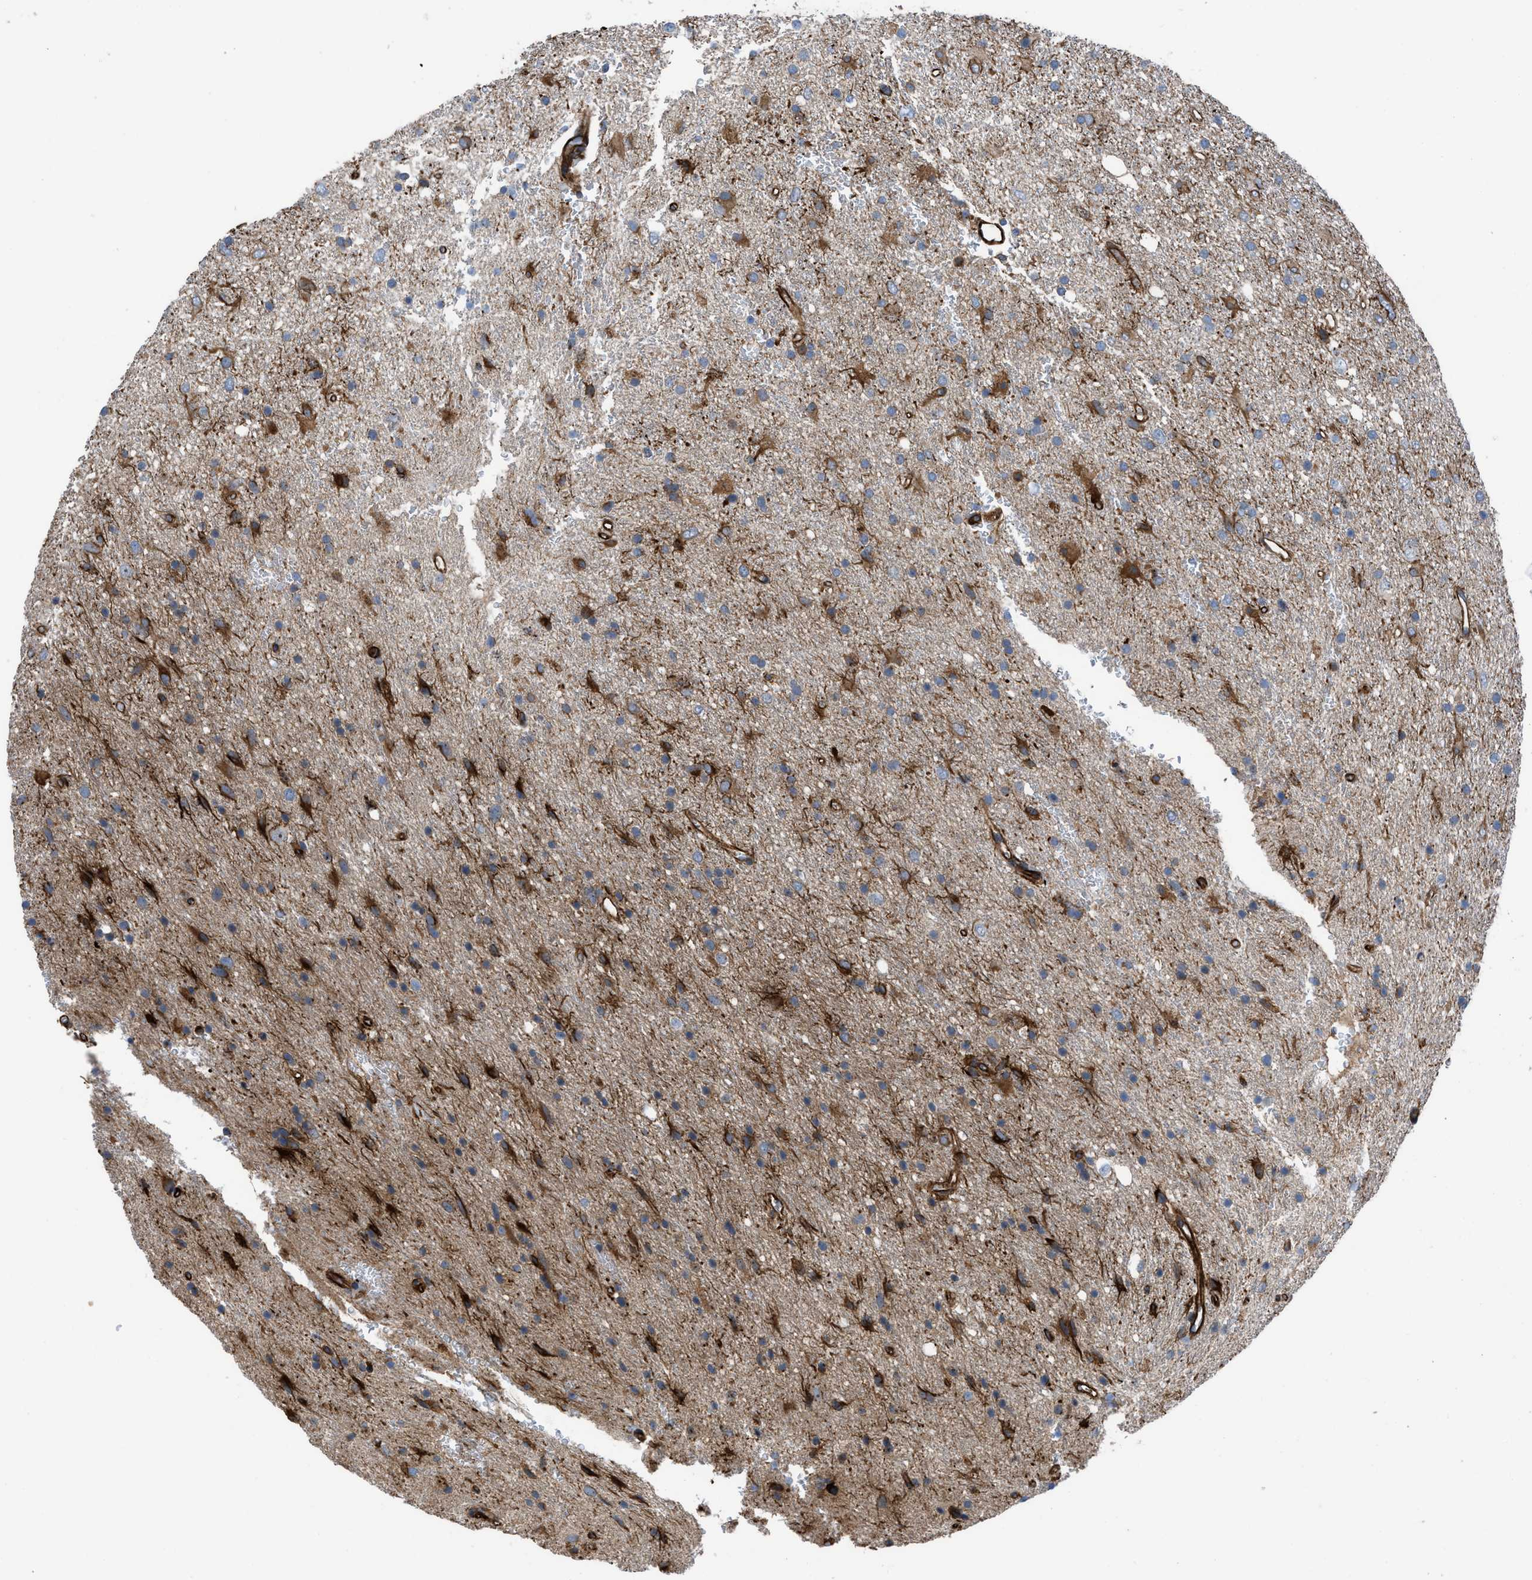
{"staining": {"intensity": "moderate", "quantity": "25%-75%", "location": "cytoplasmic/membranous"}, "tissue": "glioma", "cell_type": "Tumor cells", "image_type": "cancer", "snomed": [{"axis": "morphology", "description": "Glioma, malignant, Low grade"}, {"axis": "topography", "description": "Brain"}], "caption": "Immunohistochemistry (IHC) (DAB) staining of glioma shows moderate cytoplasmic/membranous protein positivity in approximately 25%-75% of tumor cells. The staining was performed using DAB (3,3'-diaminobenzidine) to visualize the protein expression in brown, while the nuclei were stained in blue with hematoxylin (Magnification: 20x).", "gene": "PTPRE", "patient": {"sex": "male", "age": 77}}